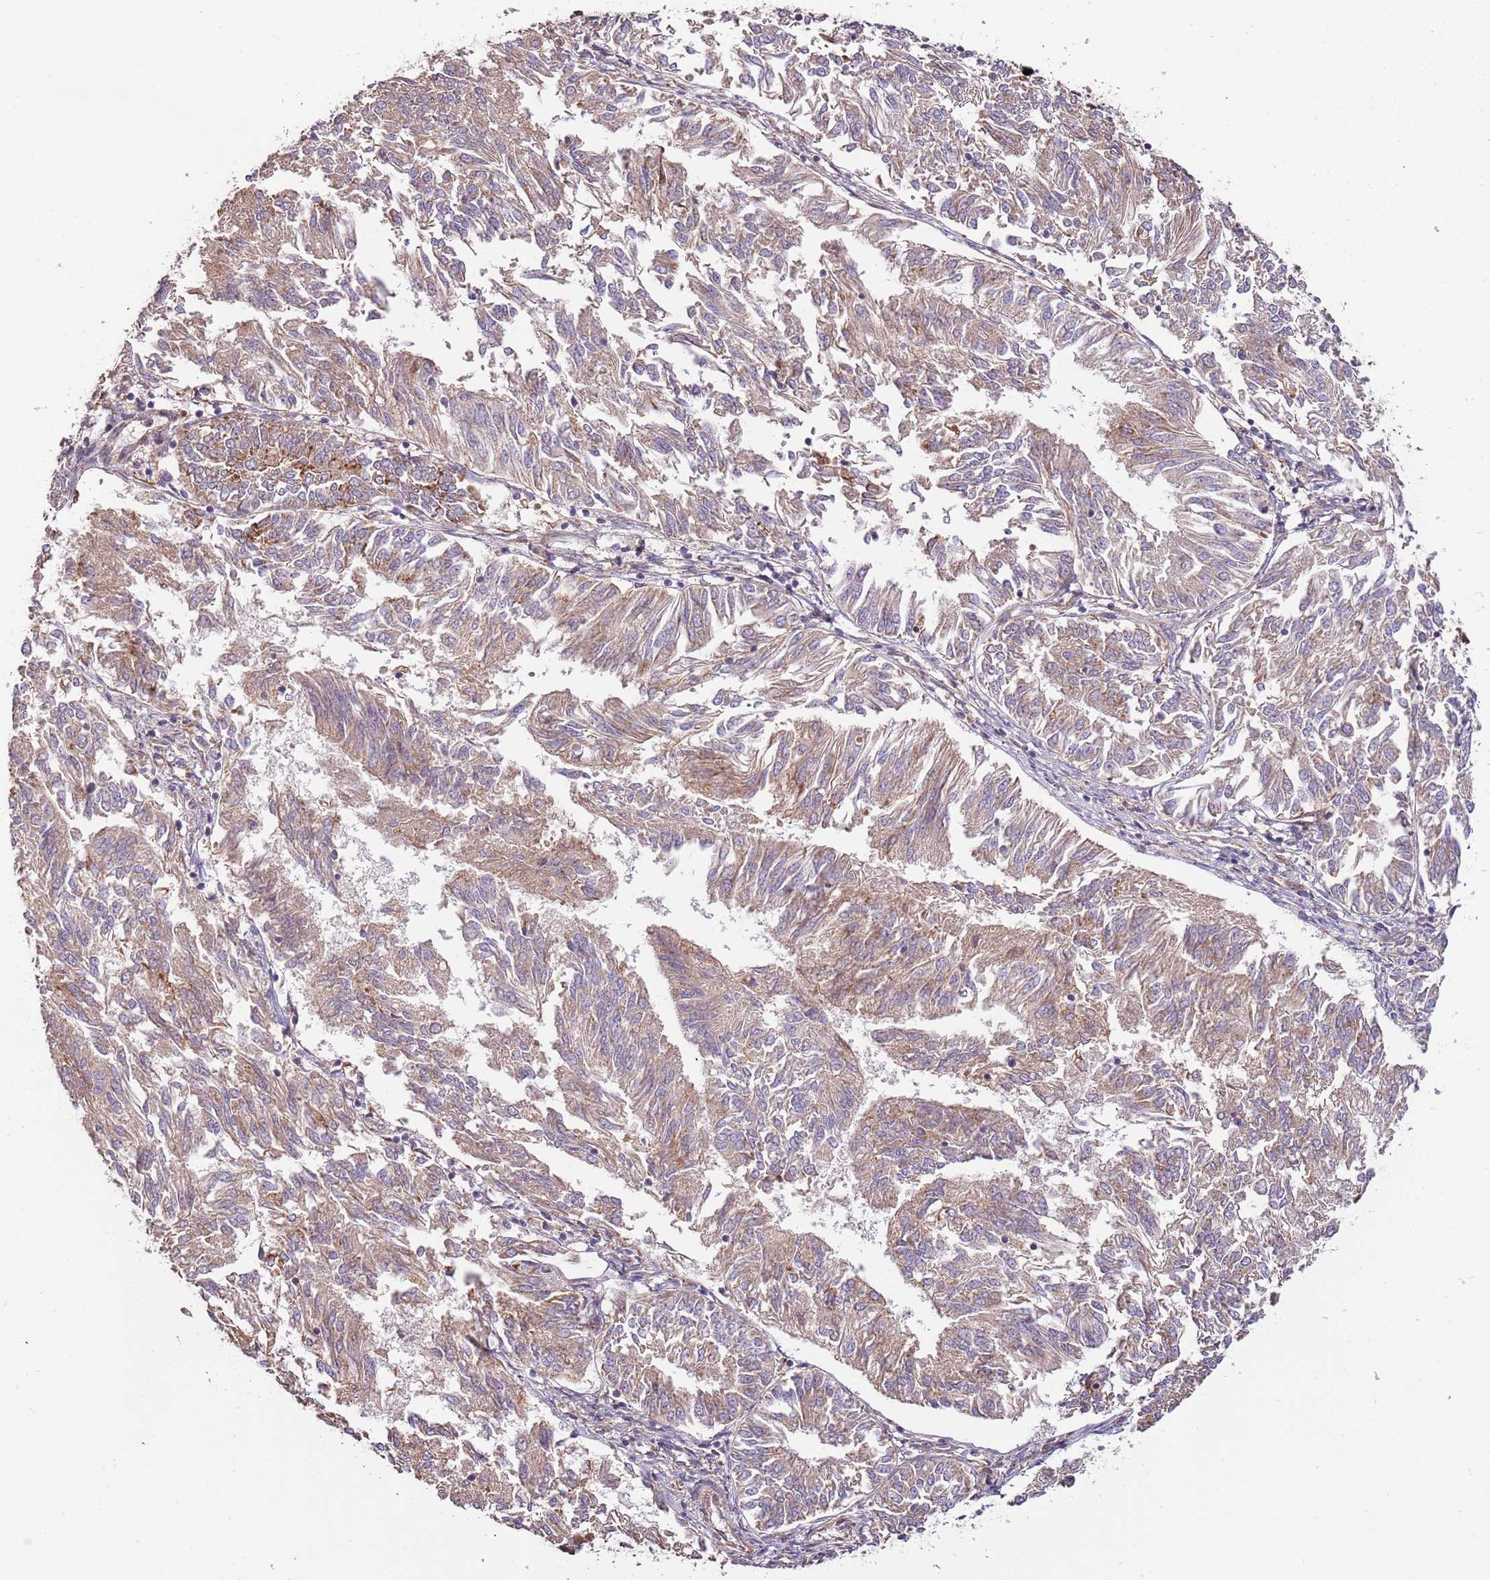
{"staining": {"intensity": "weak", "quantity": ">75%", "location": "cytoplasmic/membranous"}, "tissue": "endometrial cancer", "cell_type": "Tumor cells", "image_type": "cancer", "snomed": [{"axis": "morphology", "description": "Adenocarcinoma, NOS"}, {"axis": "topography", "description": "Endometrium"}], "caption": "Endometrial adenocarcinoma was stained to show a protein in brown. There is low levels of weak cytoplasmic/membranous expression in approximately >75% of tumor cells.", "gene": "DOCK6", "patient": {"sex": "female", "age": 58}}